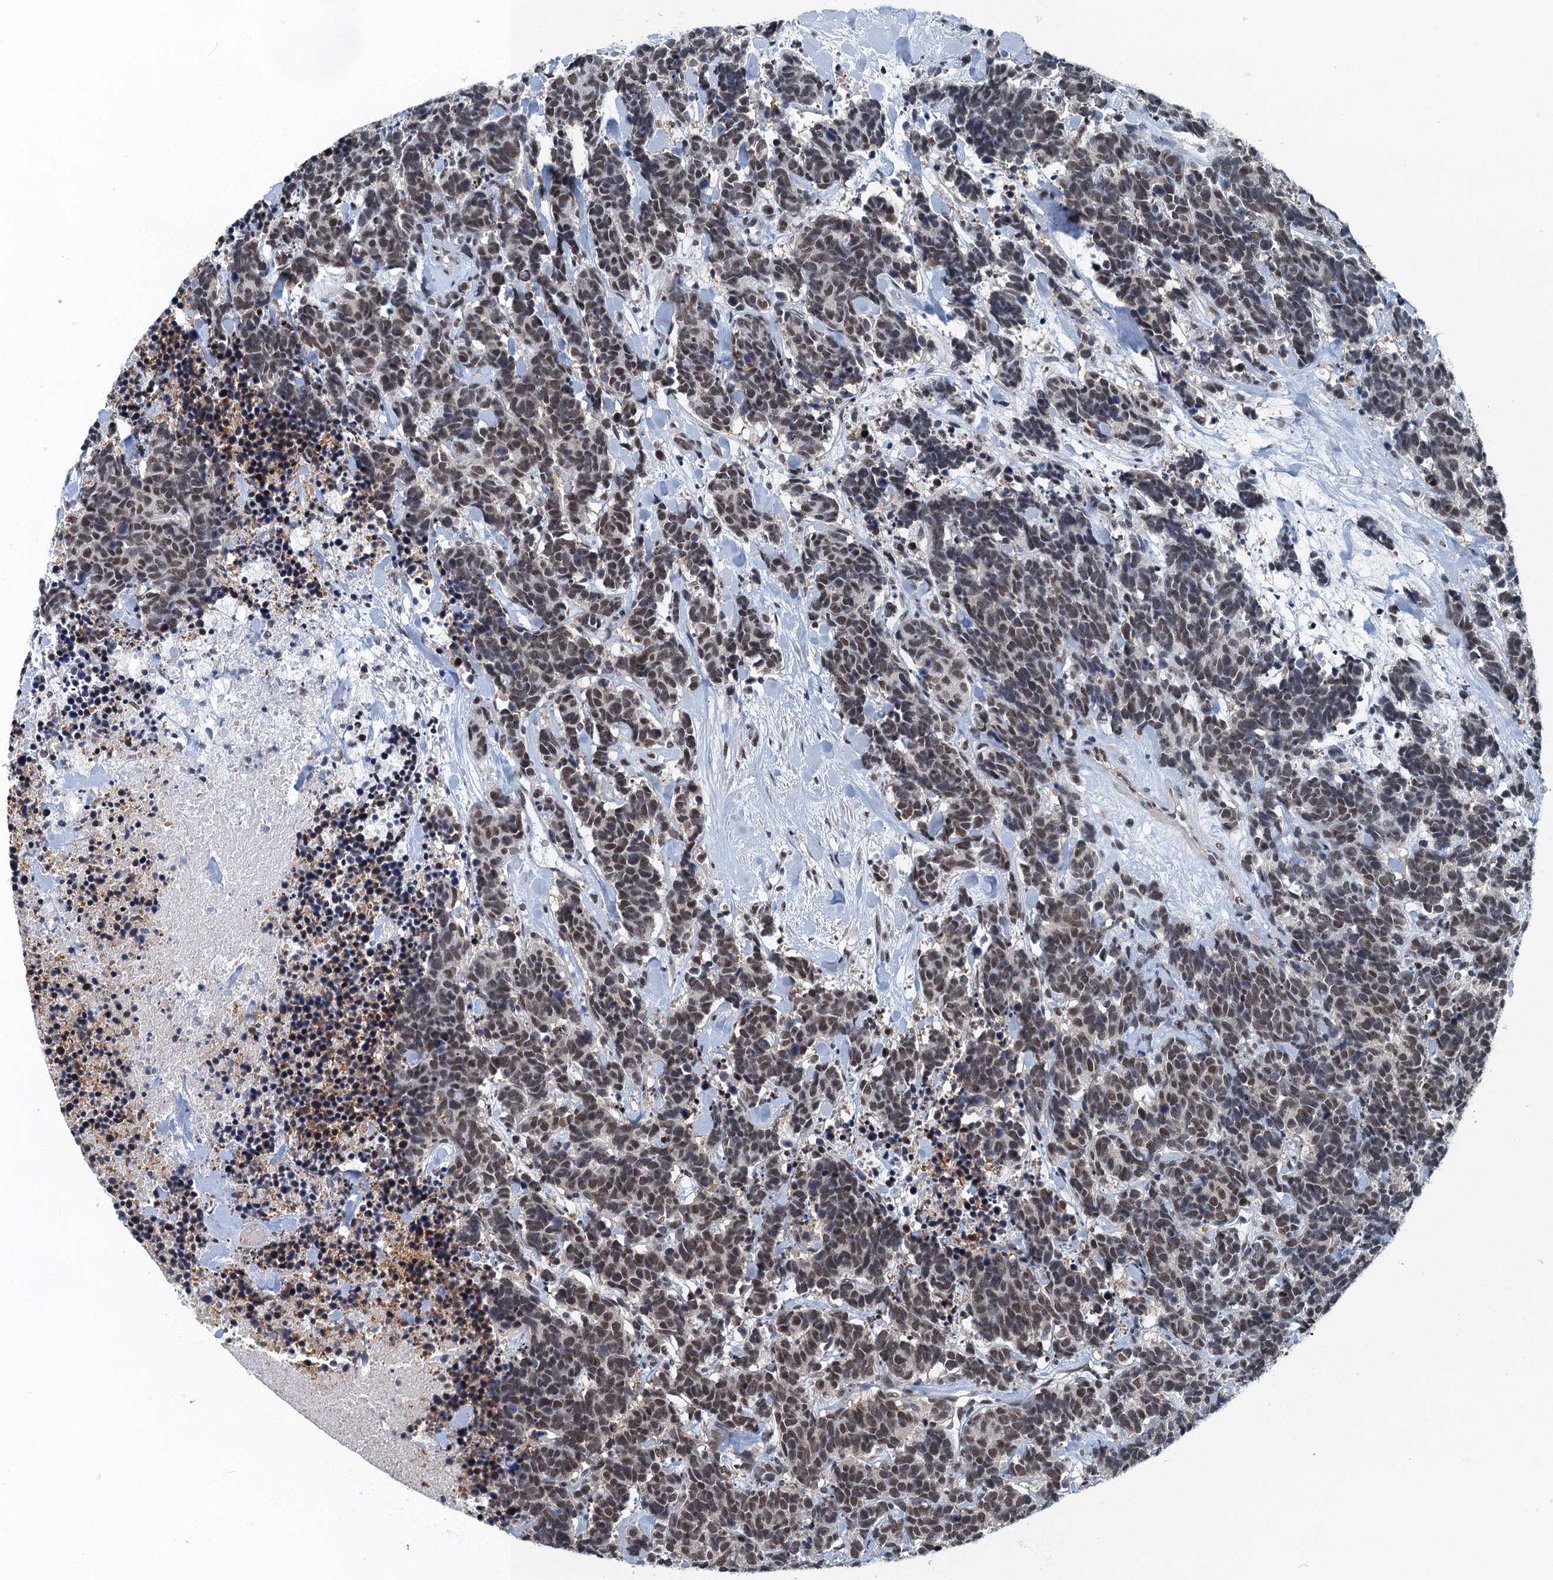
{"staining": {"intensity": "moderate", "quantity": ">75%", "location": "nuclear"}, "tissue": "carcinoid", "cell_type": "Tumor cells", "image_type": "cancer", "snomed": [{"axis": "morphology", "description": "Carcinoma, NOS"}, {"axis": "morphology", "description": "Carcinoid, malignant, NOS"}, {"axis": "topography", "description": "Prostate"}], "caption": "The image reveals immunohistochemical staining of carcinoid. There is moderate nuclear positivity is appreciated in about >75% of tumor cells. Nuclei are stained in blue.", "gene": "GADL1", "patient": {"sex": "male", "age": 57}}